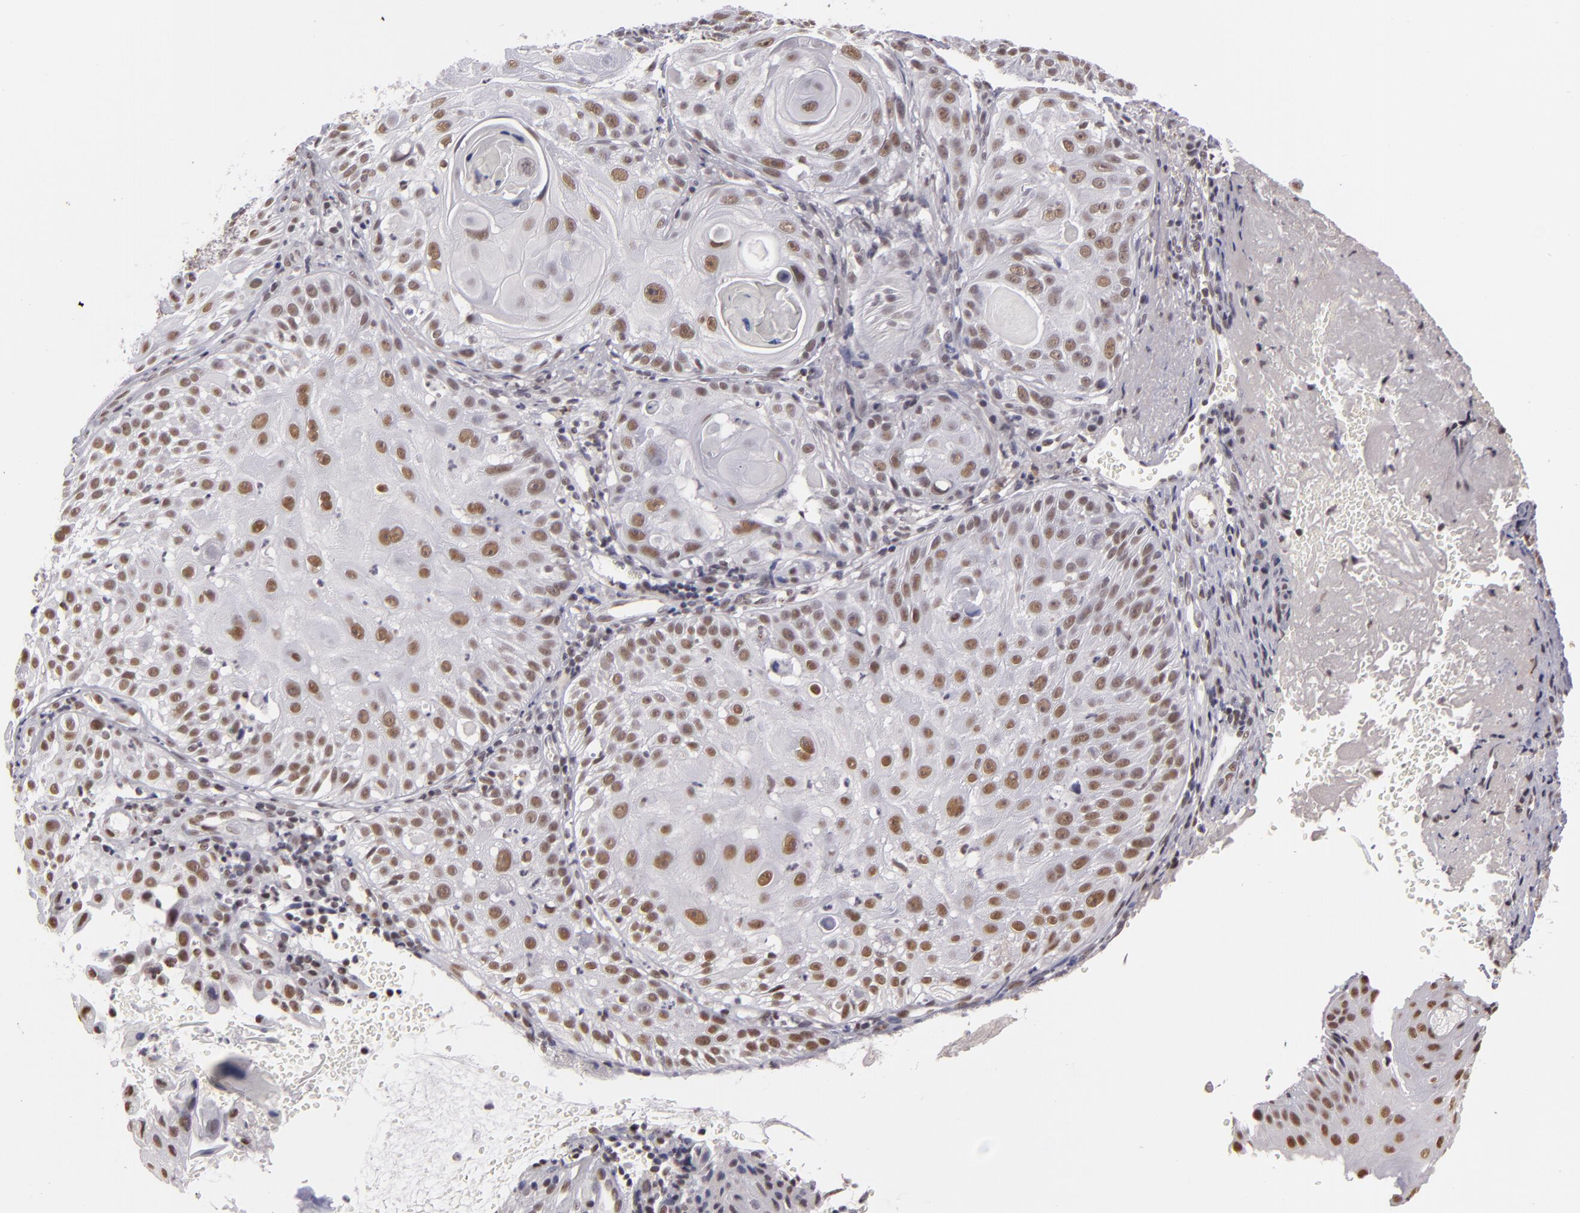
{"staining": {"intensity": "weak", "quantity": "25%-75%", "location": "nuclear"}, "tissue": "skin cancer", "cell_type": "Tumor cells", "image_type": "cancer", "snomed": [{"axis": "morphology", "description": "Squamous cell carcinoma, NOS"}, {"axis": "topography", "description": "Skin"}], "caption": "Human skin cancer (squamous cell carcinoma) stained with a protein marker demonstrates weak staining in tumor cells.", "gene": "INTS6", "patient": {"sex": "female", "age": 89}}